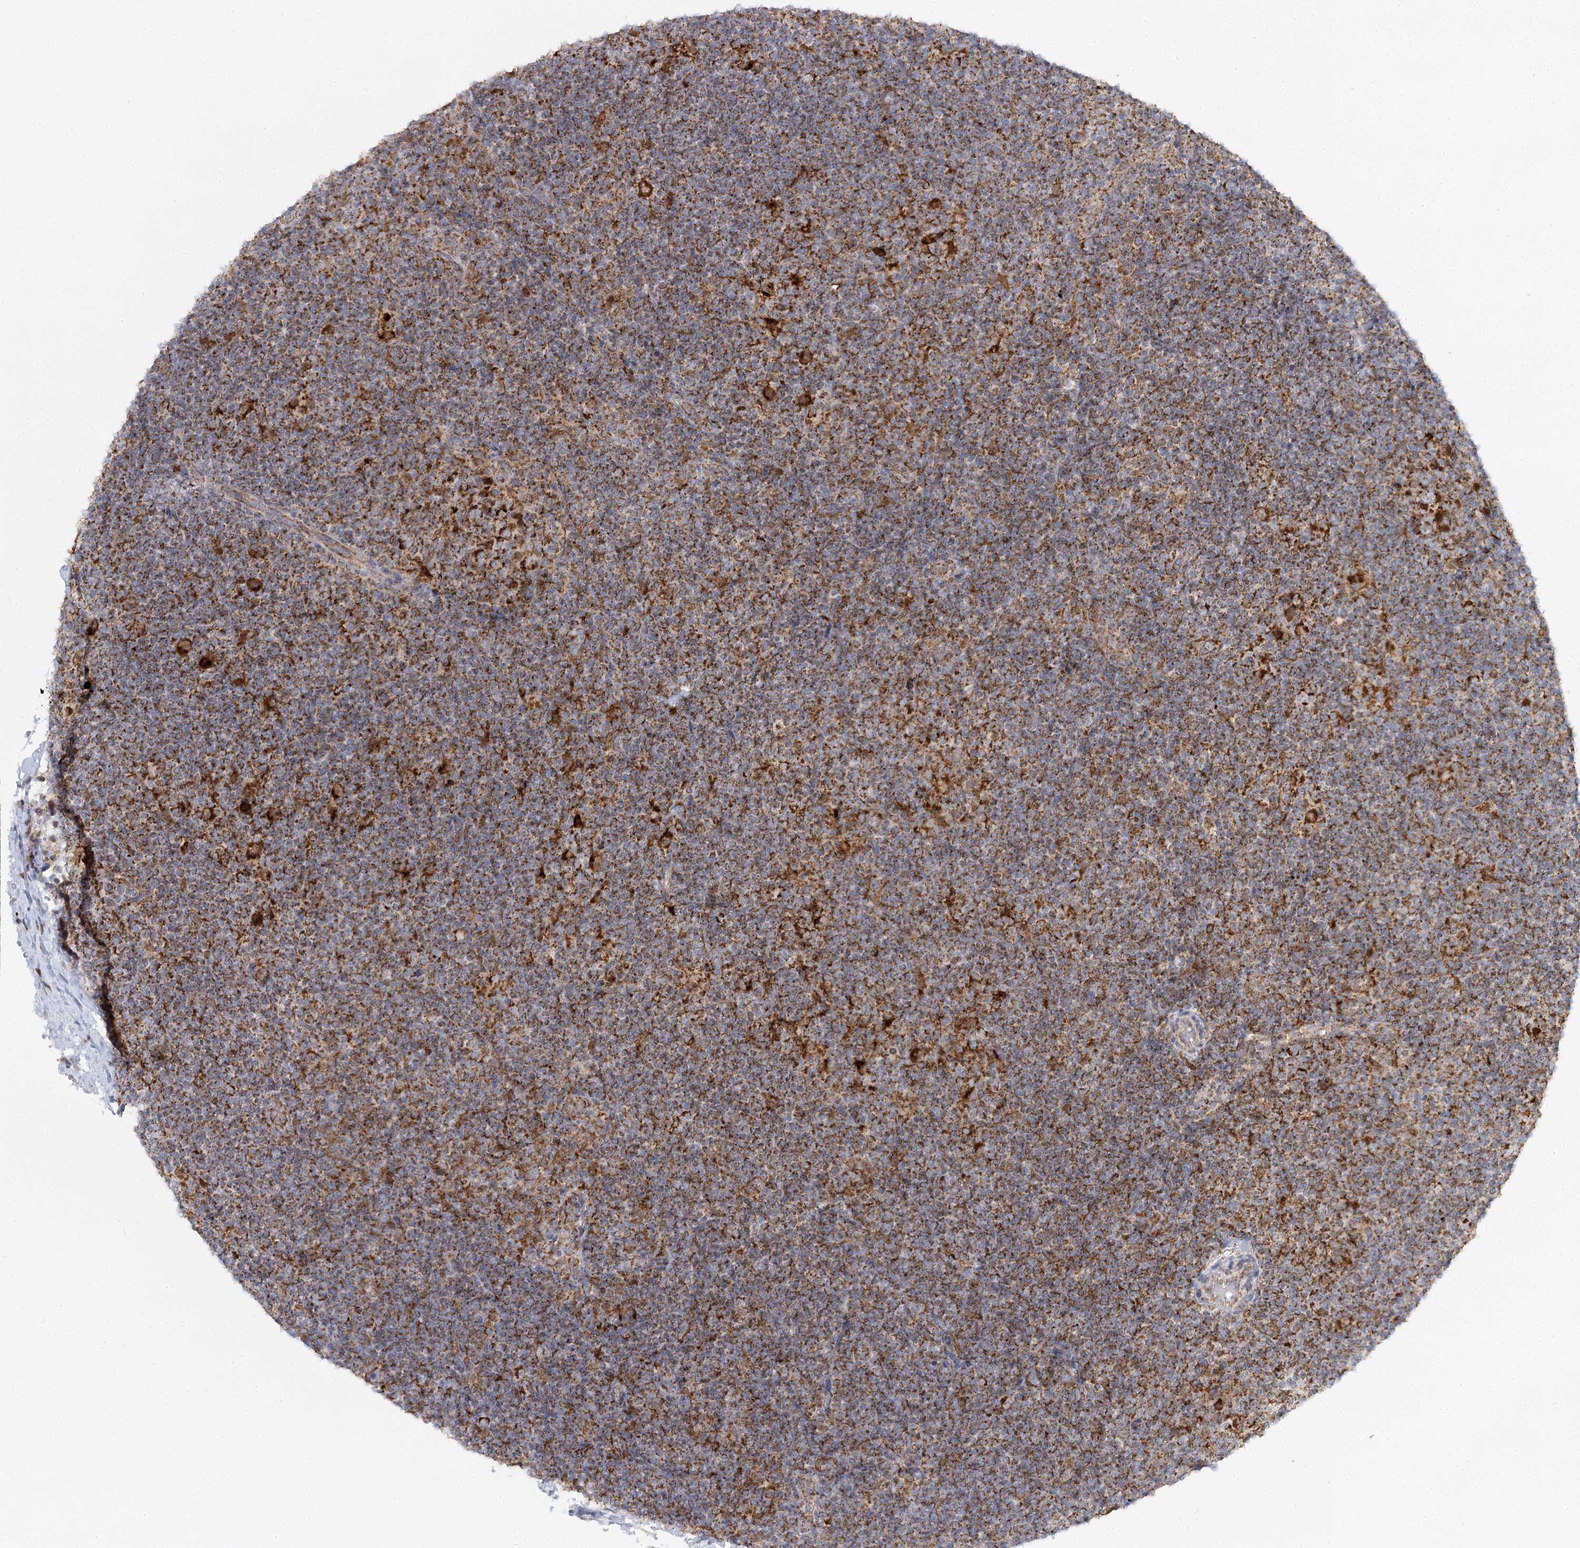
{"staining": {"intensity": "negative", "quantity": "none", "location": "none"}, "tissue": "lymphoma", "cell_type": "Tumor cells", "image_type": "cancer", "snomed": [{"axis": "morphology", "description": "Hodgkin's disease, NOS"}, {"axis": "topography", "description": "Lymph node"}], "caption": "High magnification brightfield microscopy of lymphoma stained with DAB (brown) and counterstained with hematoxylin (blue): tumor cells show no significant staining.", "gene": "TAS1R1", "patient": {"sex": "female", "age": 57}}